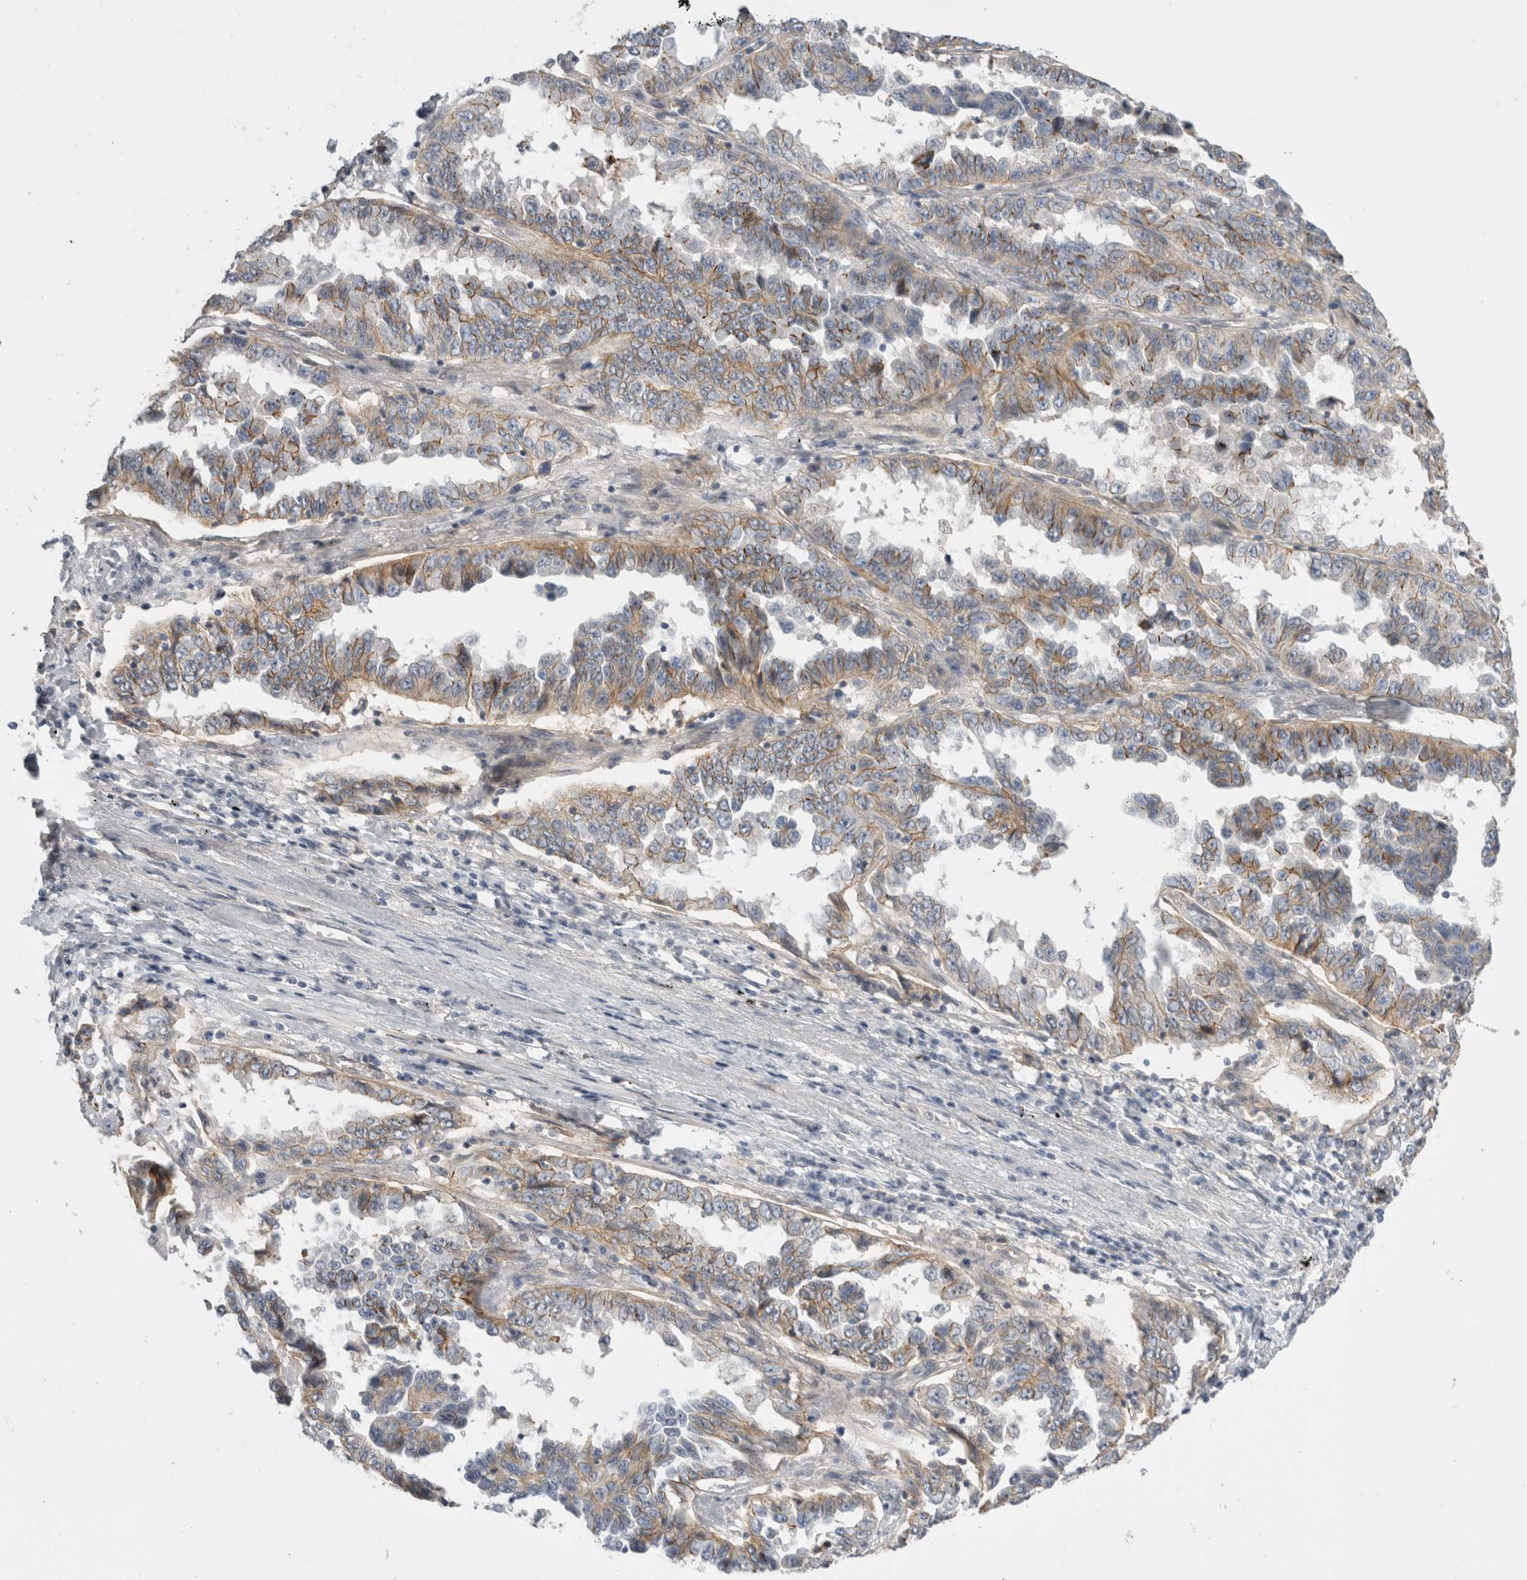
{"staining": {"intensity": "moderate", "quantity": "25%-75%", "location": "cytoplasmic/membranous"}, "tissue": "lung cancer", "cell_type": "Tumor cells", "image_type": "cancer", "snomed": [{"axis": "morphology", "description": "Adenocarcinoma, NOS"}, {"axis": "topography", "description": "Lung"}], "caption": "The micrograph shows a brown stain indicating the presence of a protein in the cytoplasmic/membranous of tumor cells in lung cancer (adenocarcinoma). (Brightfield microscopy of DAB IHC at high magnification).", "gene": "VANGL1", "patient": {"sex": "female", "age": 51}}